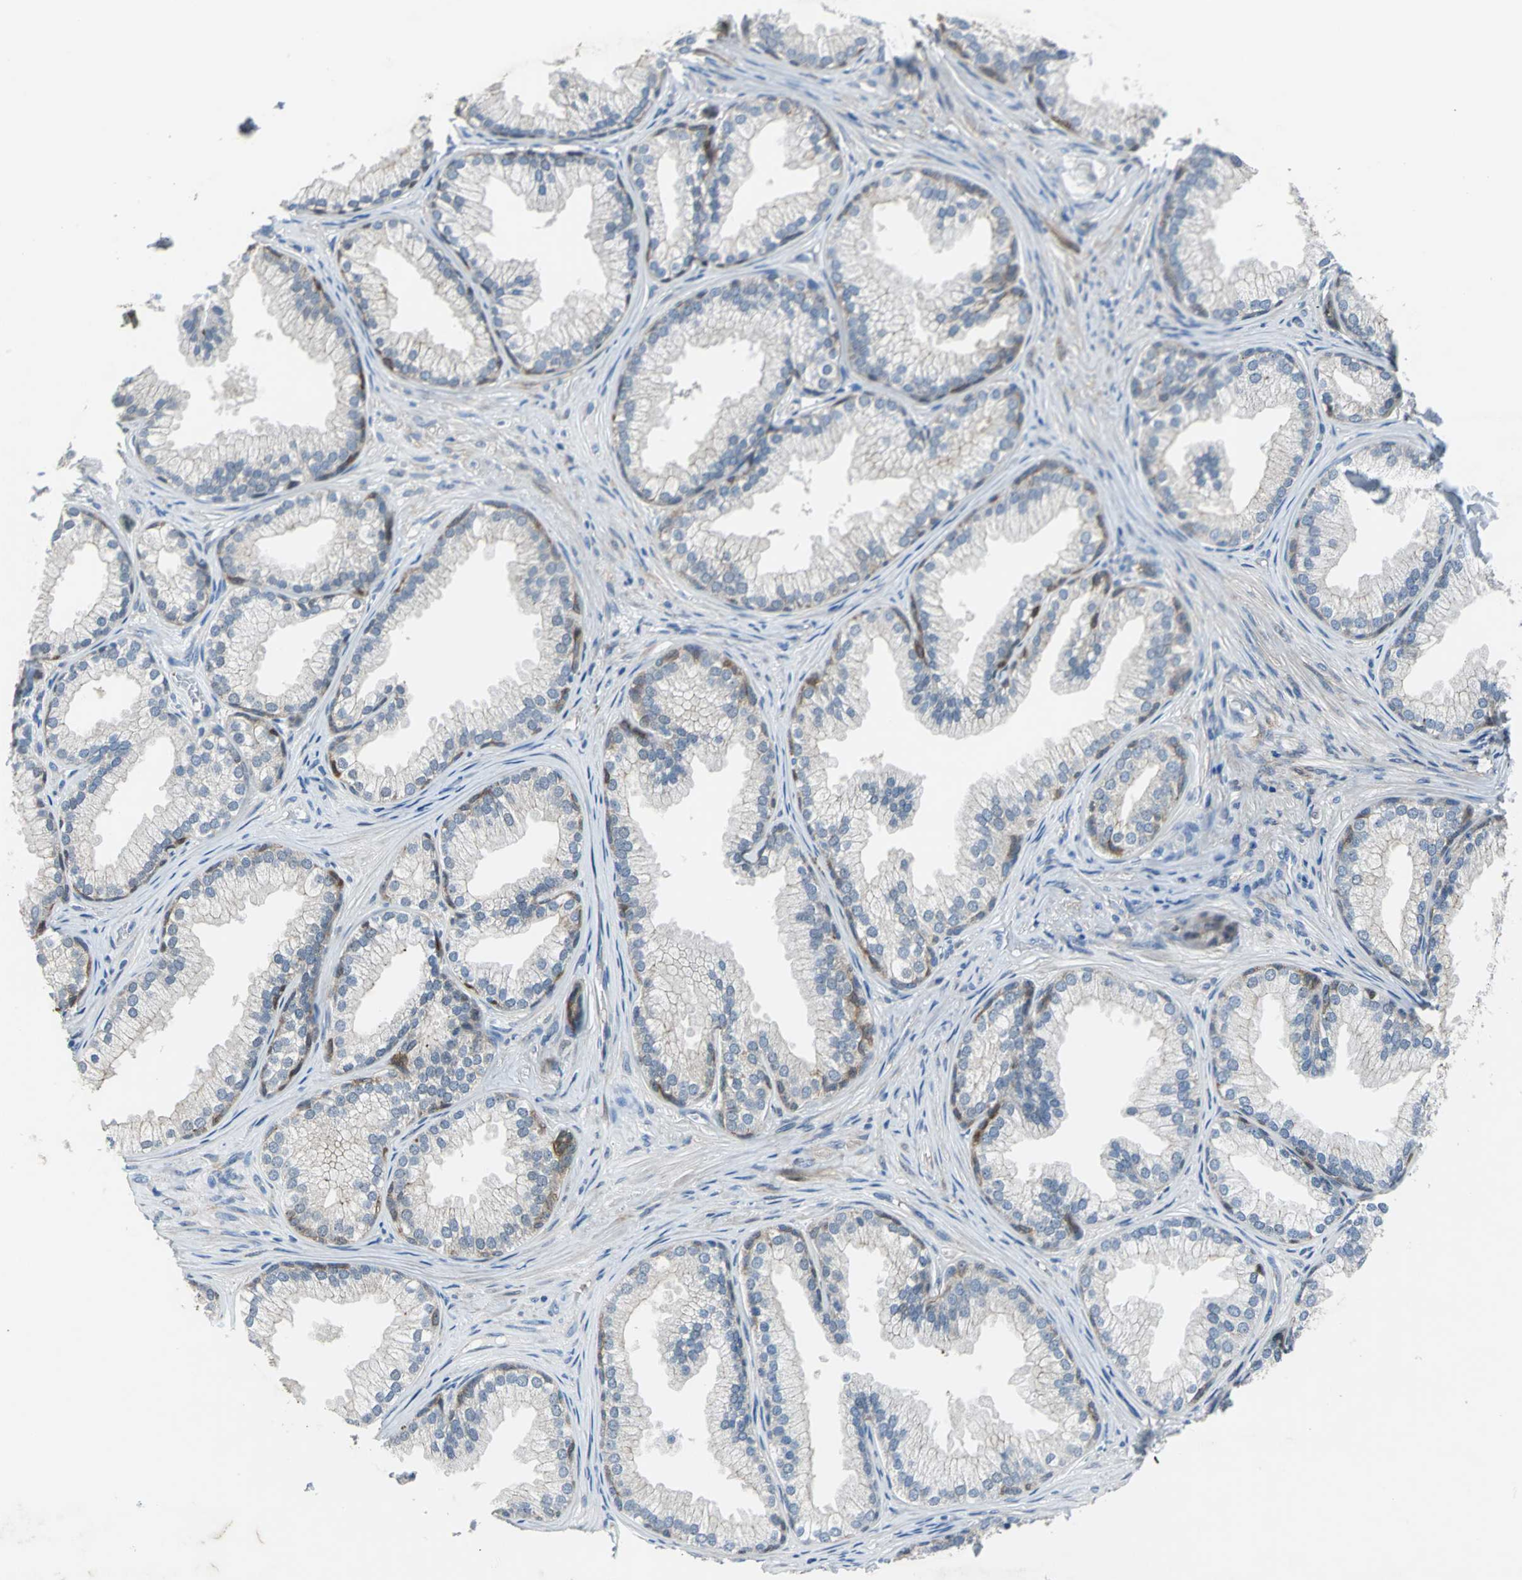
{"staining": {"intensity": "moderate", "quantity": "<25%", "location": "cytoplasmic/membranous"}, "tissue": "prostate", "cell_type": "Glandular cells", "image_type": "normal", "snomed": [{"axis": "morphology", "description": "Normal tissue, NOS"}, {"axis": "topography", "description": "Prostate"}], "caption": "Brown immunohistochemical staining in unremarkable prostate reveals moderate cytoplasmic/membranous staining in approximately <25% of glandular cells. (brown staining indicates protein expression, while blue staining denotes nuclei).", "gene": "ENSG00000285130", "patient": {"sex": "male", "age": 76}}